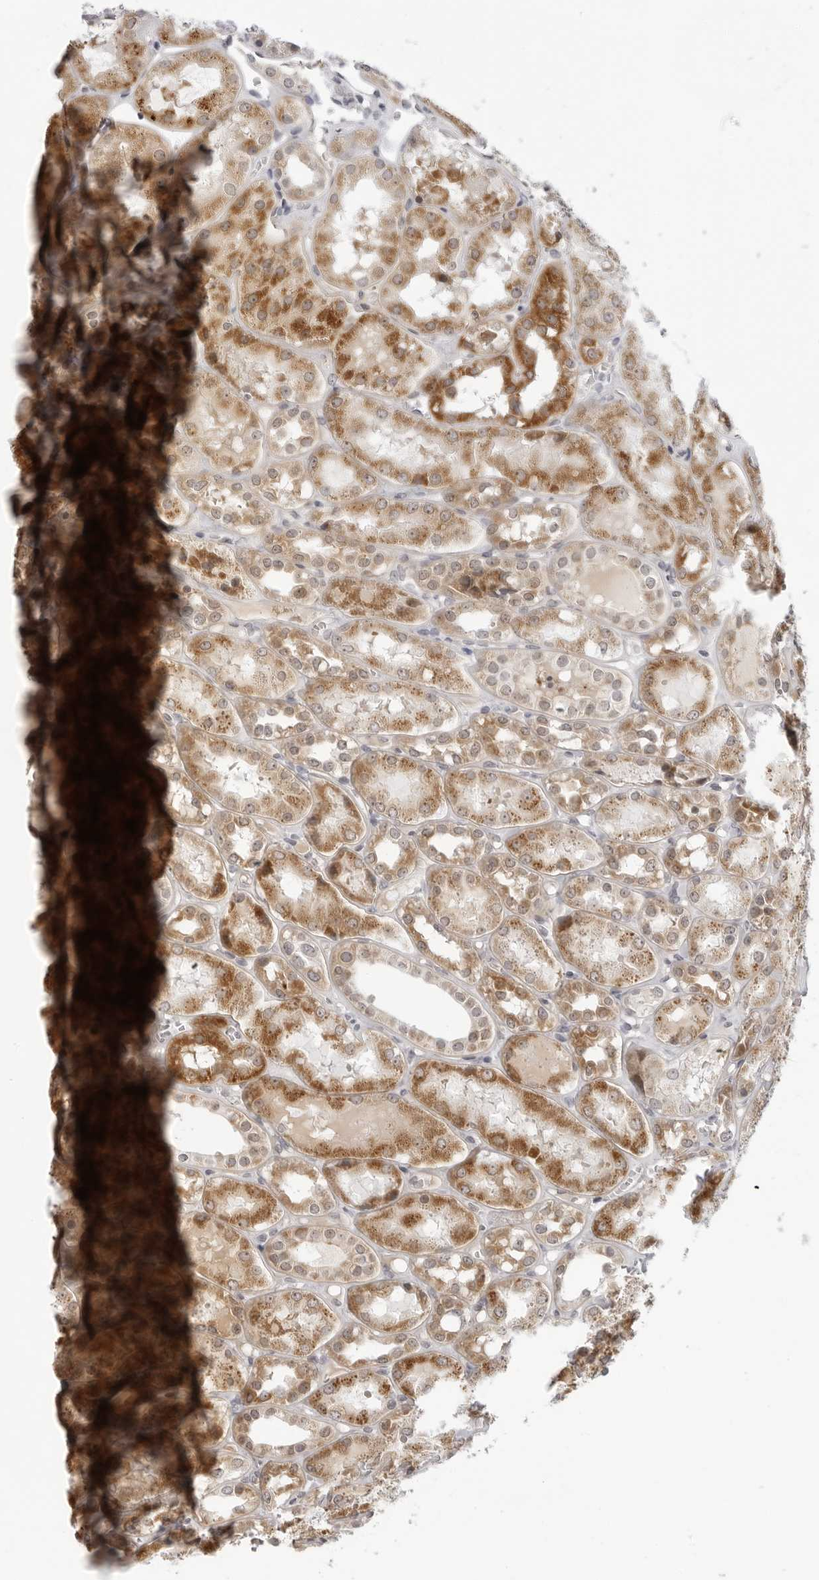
{"staining": {"intensity": "negative", "quantity": "none", "location": "none"}, "tissue": "kidney", "cell_type": "Cells in glomeruli", "image_type": "normal", "snomed": [{"axis": "morphology", "description": "Normal tissue, NOS"}, {"axis": "topography", "description": "Kidney"}], "caption": "IHC histopathology image of benign kidney: human kidney stained with DAB (3,3'-diaminobenzidine) displays no significant protein staining in cells in glomeruli. (Brightfield microscopy of DAB (3,3'-diaminobenzidine) IHC at high magnification).", "gene": "ACP6", "patient": {"sex": "male", "age": 16}}